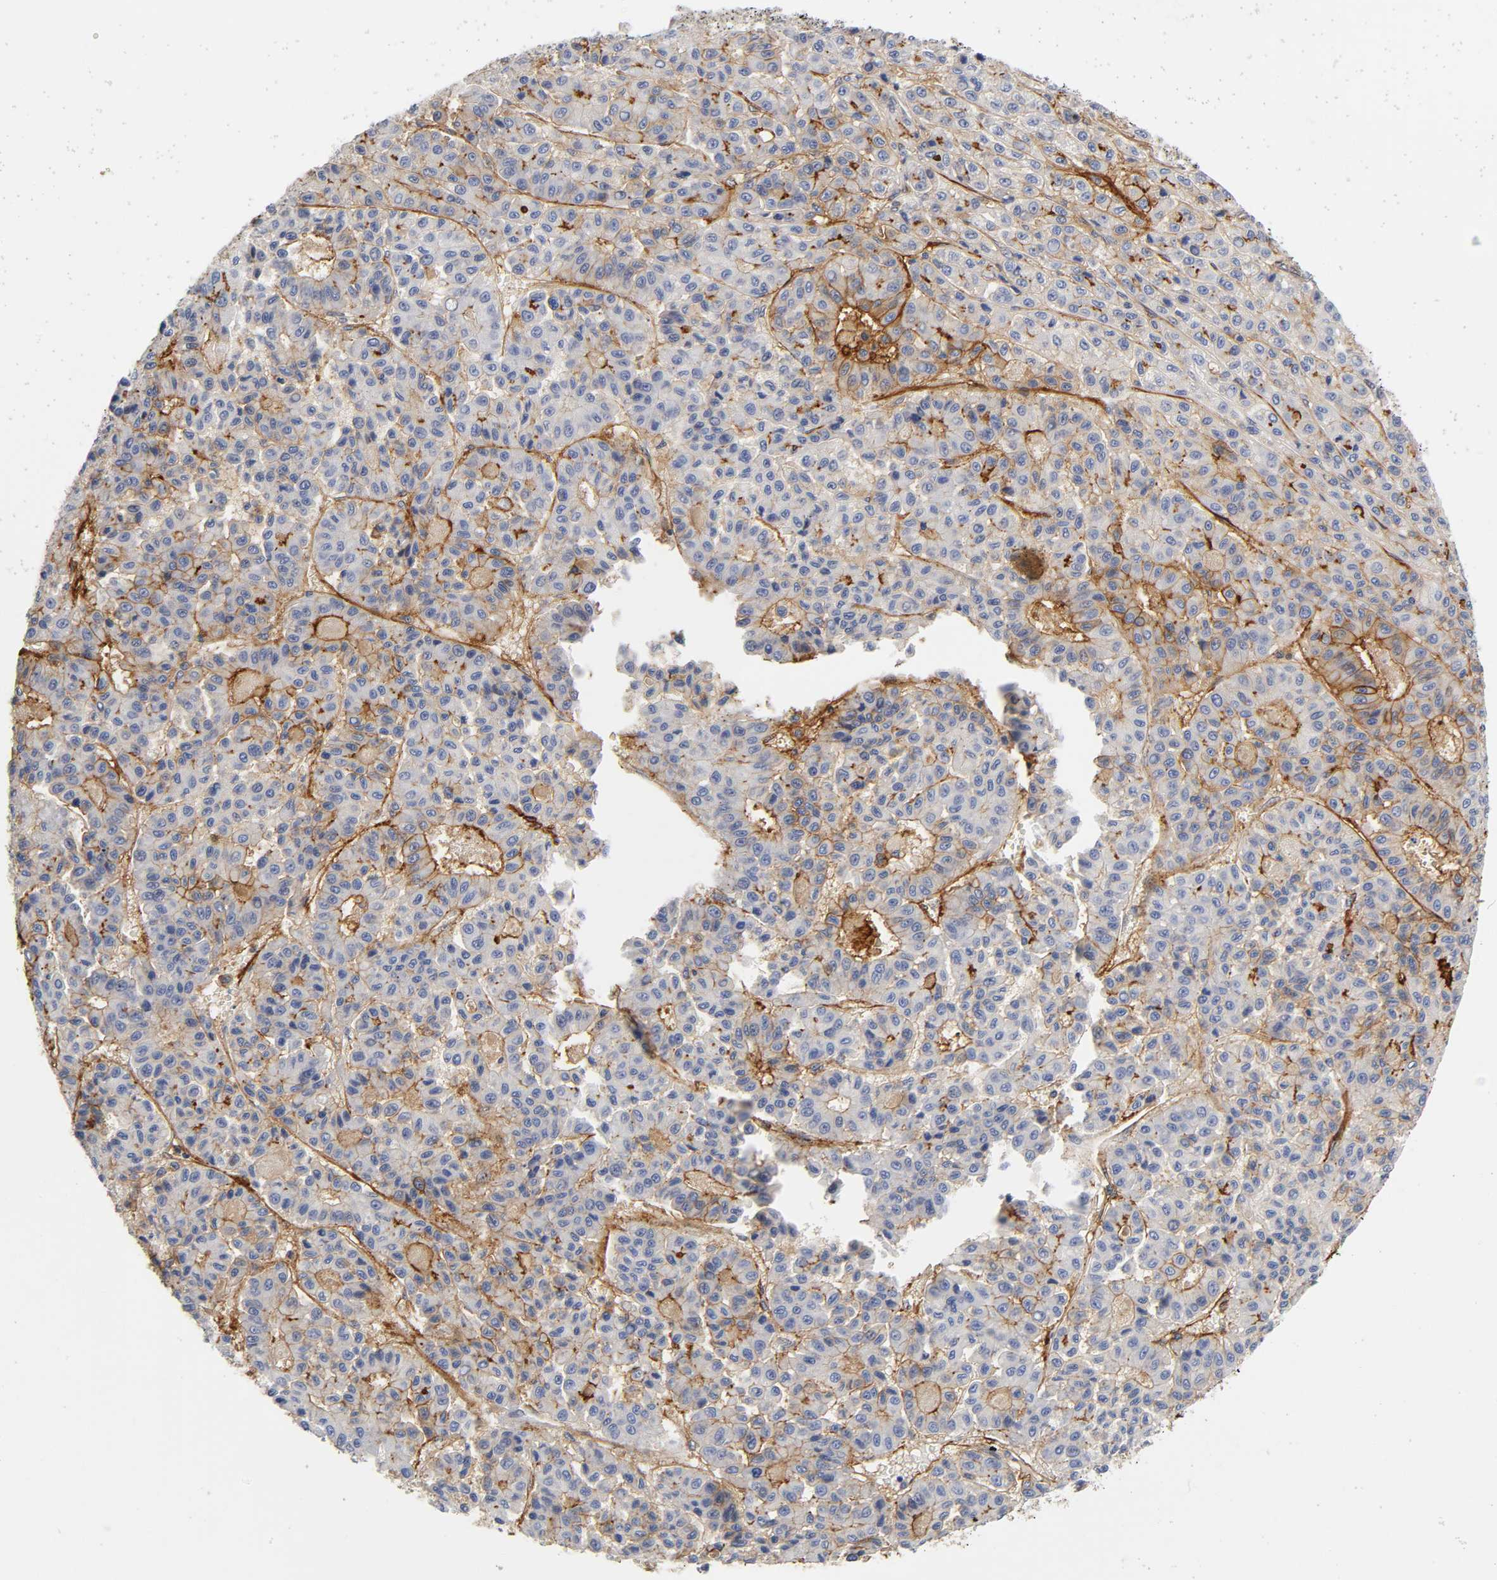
{"staining": {"intensity": "strong", "quantity": ">75%", "location": "cytoplasmic/membranous"}, "tissue": "liver cancer", "cell_type": "Tumor cells", "image_type": "cancer", "snomed": [{"axis": "morphology", "description": "Carcinoma, Hepatocellular, NOS"}, {"axis": "topography", "description": "Liver"}], "caption": "Protein staining of hepatocellular carcinoma (liver) tissue reveals strong cytoplasmic/membranous positivity in approximately >75% of tumor cells. The staining was performed using DAB, with brown indicating positive protein expression. Nuclei are stained blue with hematoxylin.", "gene": "ICAM1", "patient": {"sex": "male", "age": 70}}